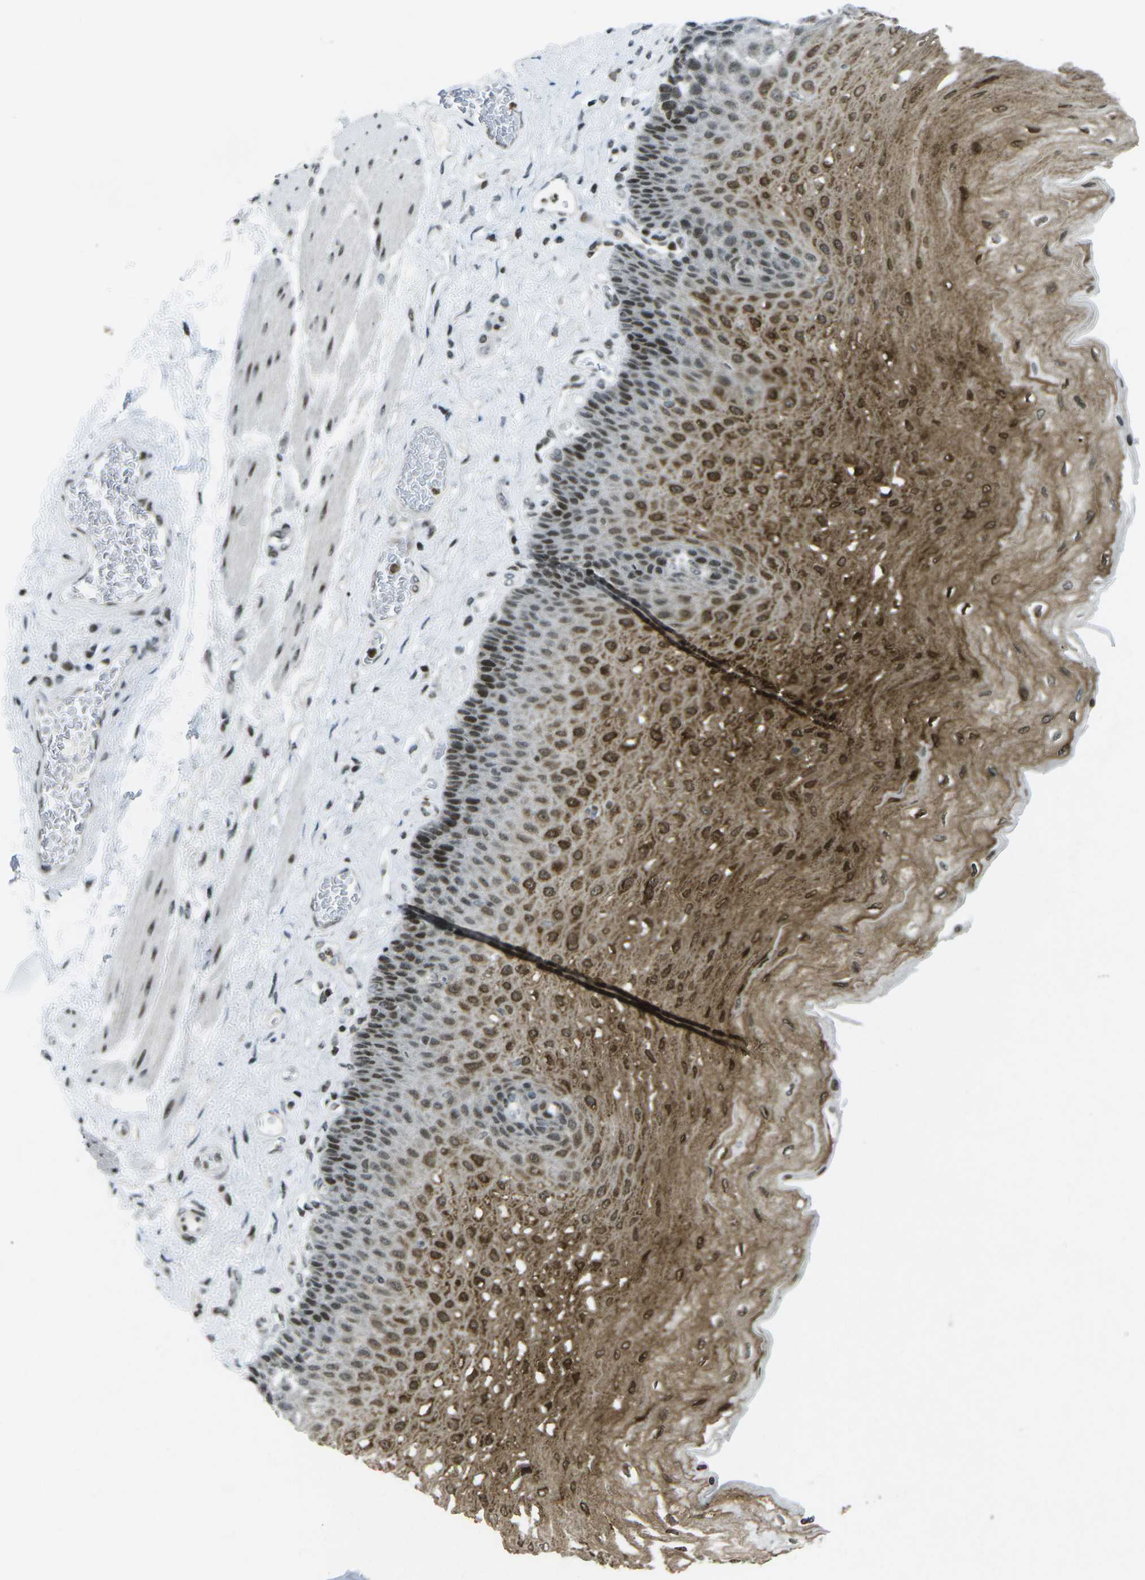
{"staining": {"intensity": "strong", "quantity": ">75%", "location": "cytoplasmic/membranous,nuclear"}, "tissue": "esophagus", "cell_type": "Squamous epithelial cells", "image_type": "normal", "snomed": [{"axis": "morphology", "description": "Normal tissue, NOS"}, {"axis": "topography", "description": "Esophagus"}], "caption": "Protein staining demonstrates strong cytoplasmic/membranous,nuclear staining in about >75% of squamous epithelial cells in normal esophagus. (Brightfield microscopy of DAB IHC at high magnification).", "gene": "EME1", "patient": {"sex": "female", "age": 72}}